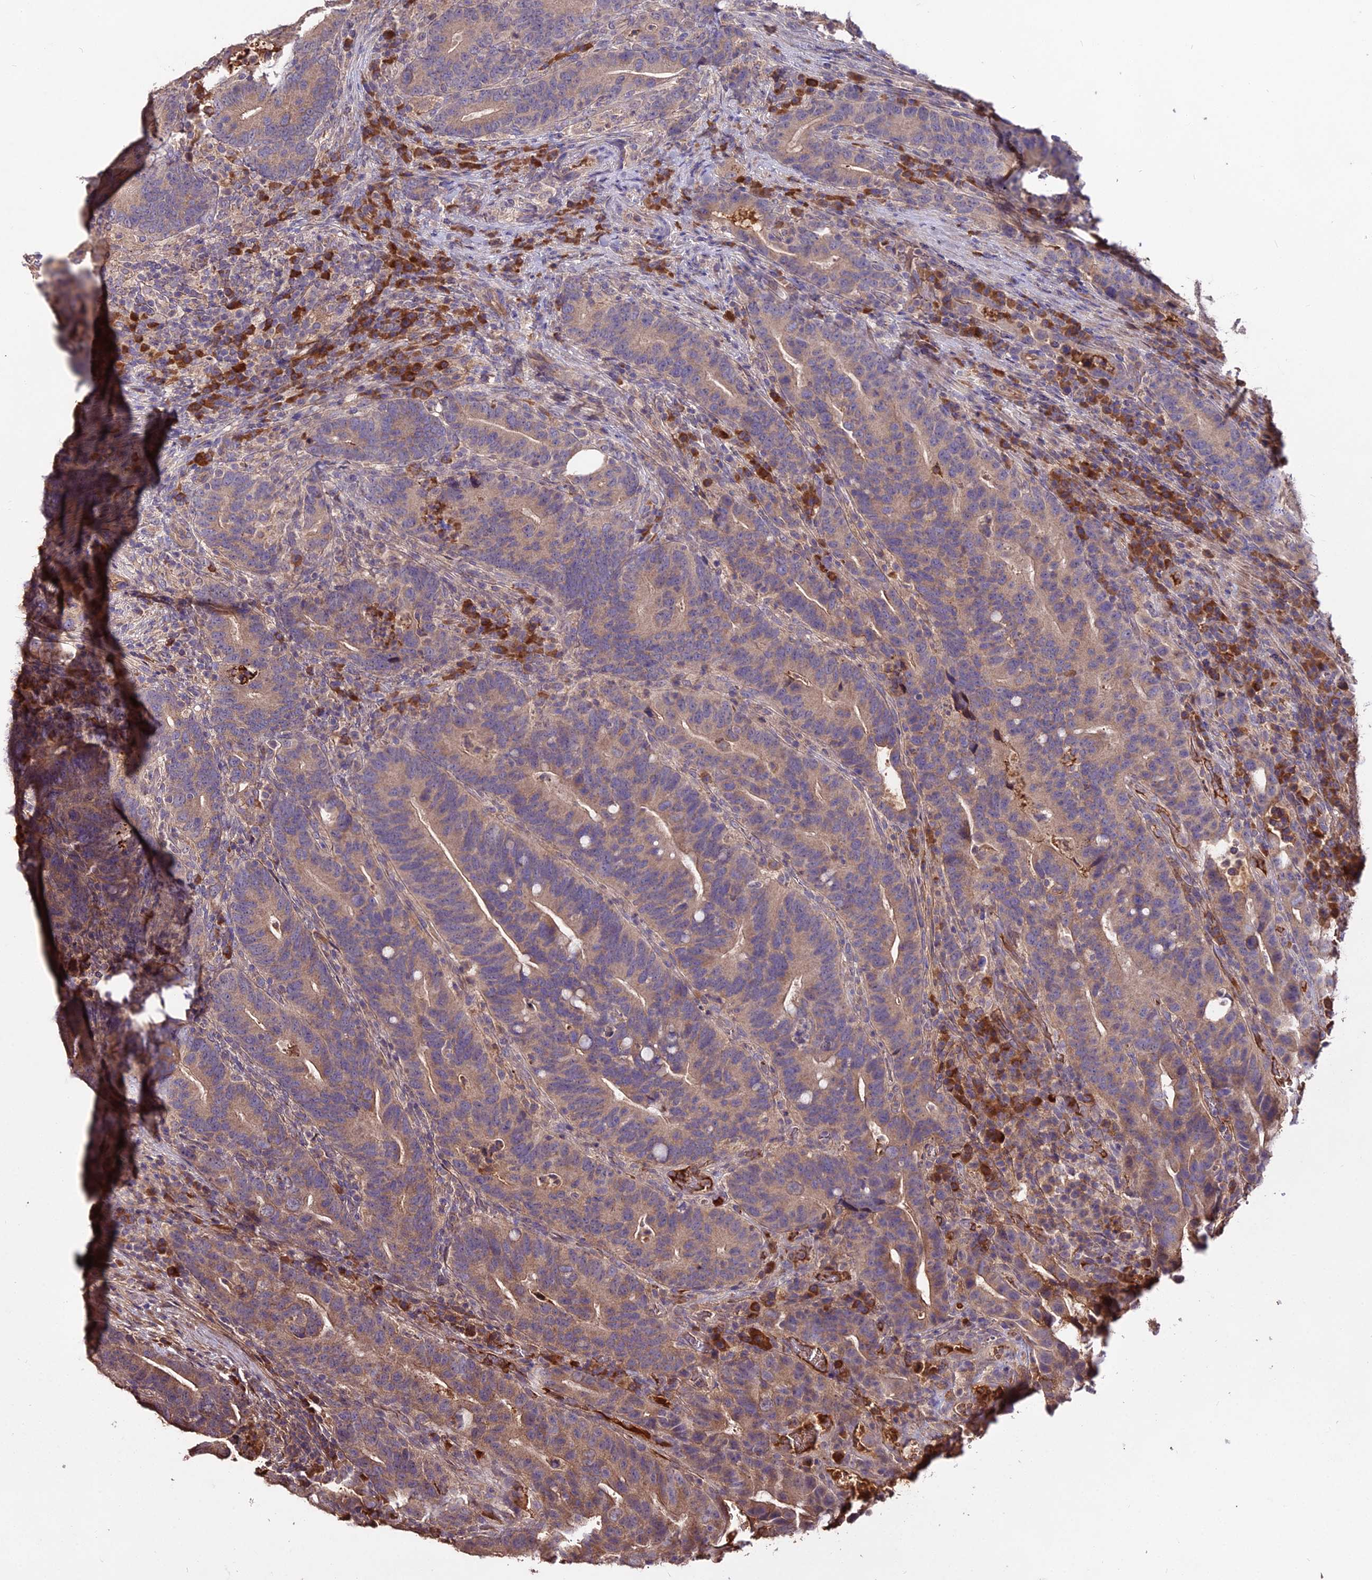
{"staining": {"intensity": "weak", "quantity": ">75%", "location": "cytoplasmic/membranous"}, "tissue": "colorectal cancer", "cell_type": "Tumor cells", "image_type": "cancer", "snomed": [{"axis": "morphology", "description": "Adenocarcinoma, NOS"}, {"axis": "topography", "description": "Colon"}], "caption": "A brown stain labels weak cytoplasmic/membranous positivity of a protein in human colorectal cancer tumor cells.", "gene": "KCTD16", "patient": {"sex": "female", "age": 66}}